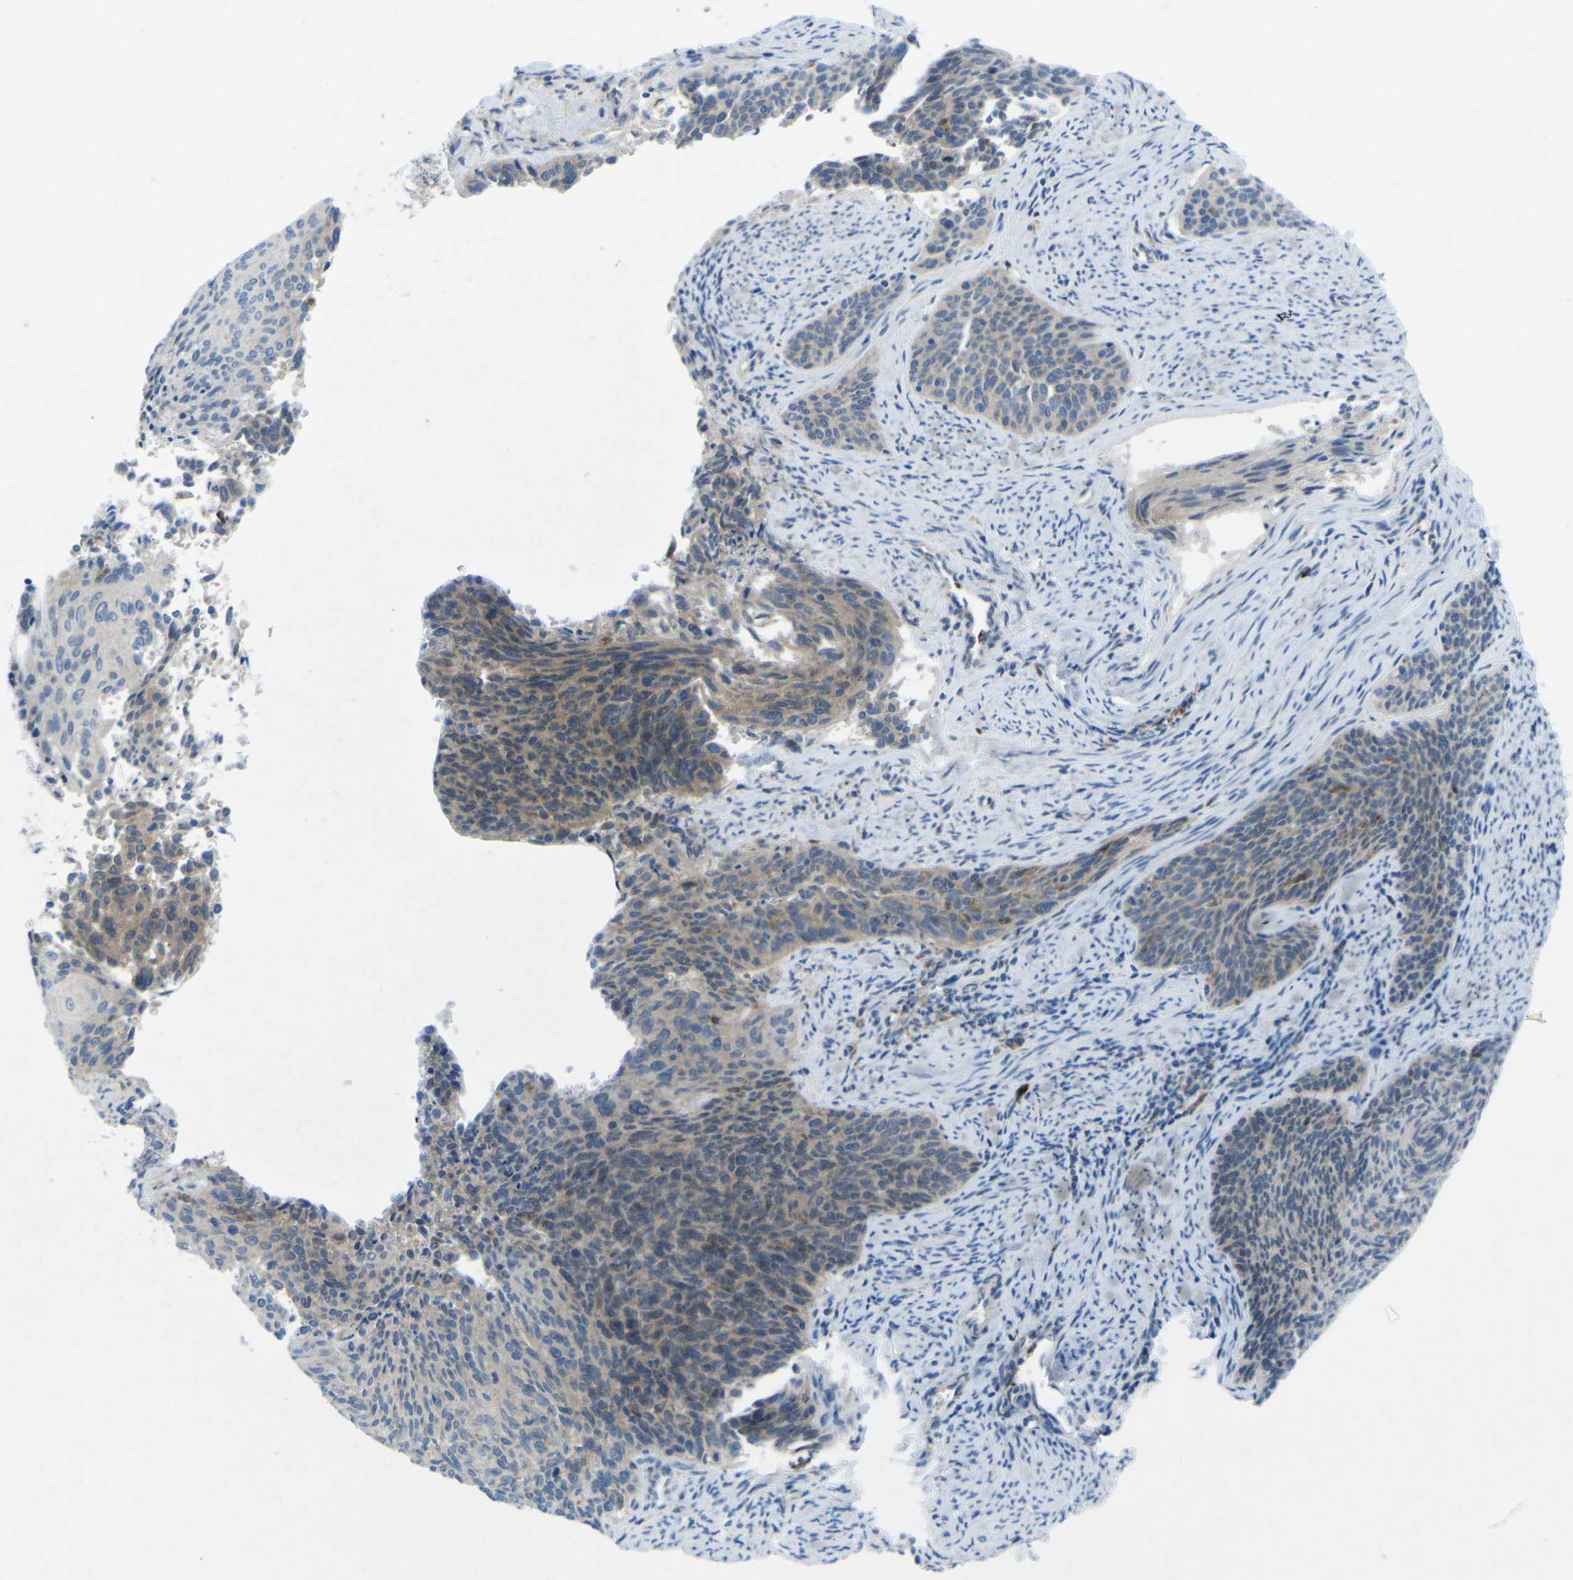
{"staining": {"intensity": "moderate", "quantity": ">75%", "location": "cytoplasmic/membranous"}, "tissue": "cervical cancer", "cell_type": "Tumor cells", "image_type": "cancer", "snomed": [{"axis": "morphology", "description": "Squamous cell carcinoma, NOS"}, {"axis": "topography", "description": "Cervix"}], "caption": "Immunohistochemistry (IHC) image of neoplastic tissue: human squamous cell carcinoma (cervical) stained using immunohistochemistry displays medium levels of moderate protein expression localized specifically in the cytoplasmic/membranous of tumor cells, appearing as a cytoplasmic/membranous brown color.", "gene": "STK11", "patient": {"sex": "female", "age": 55}}